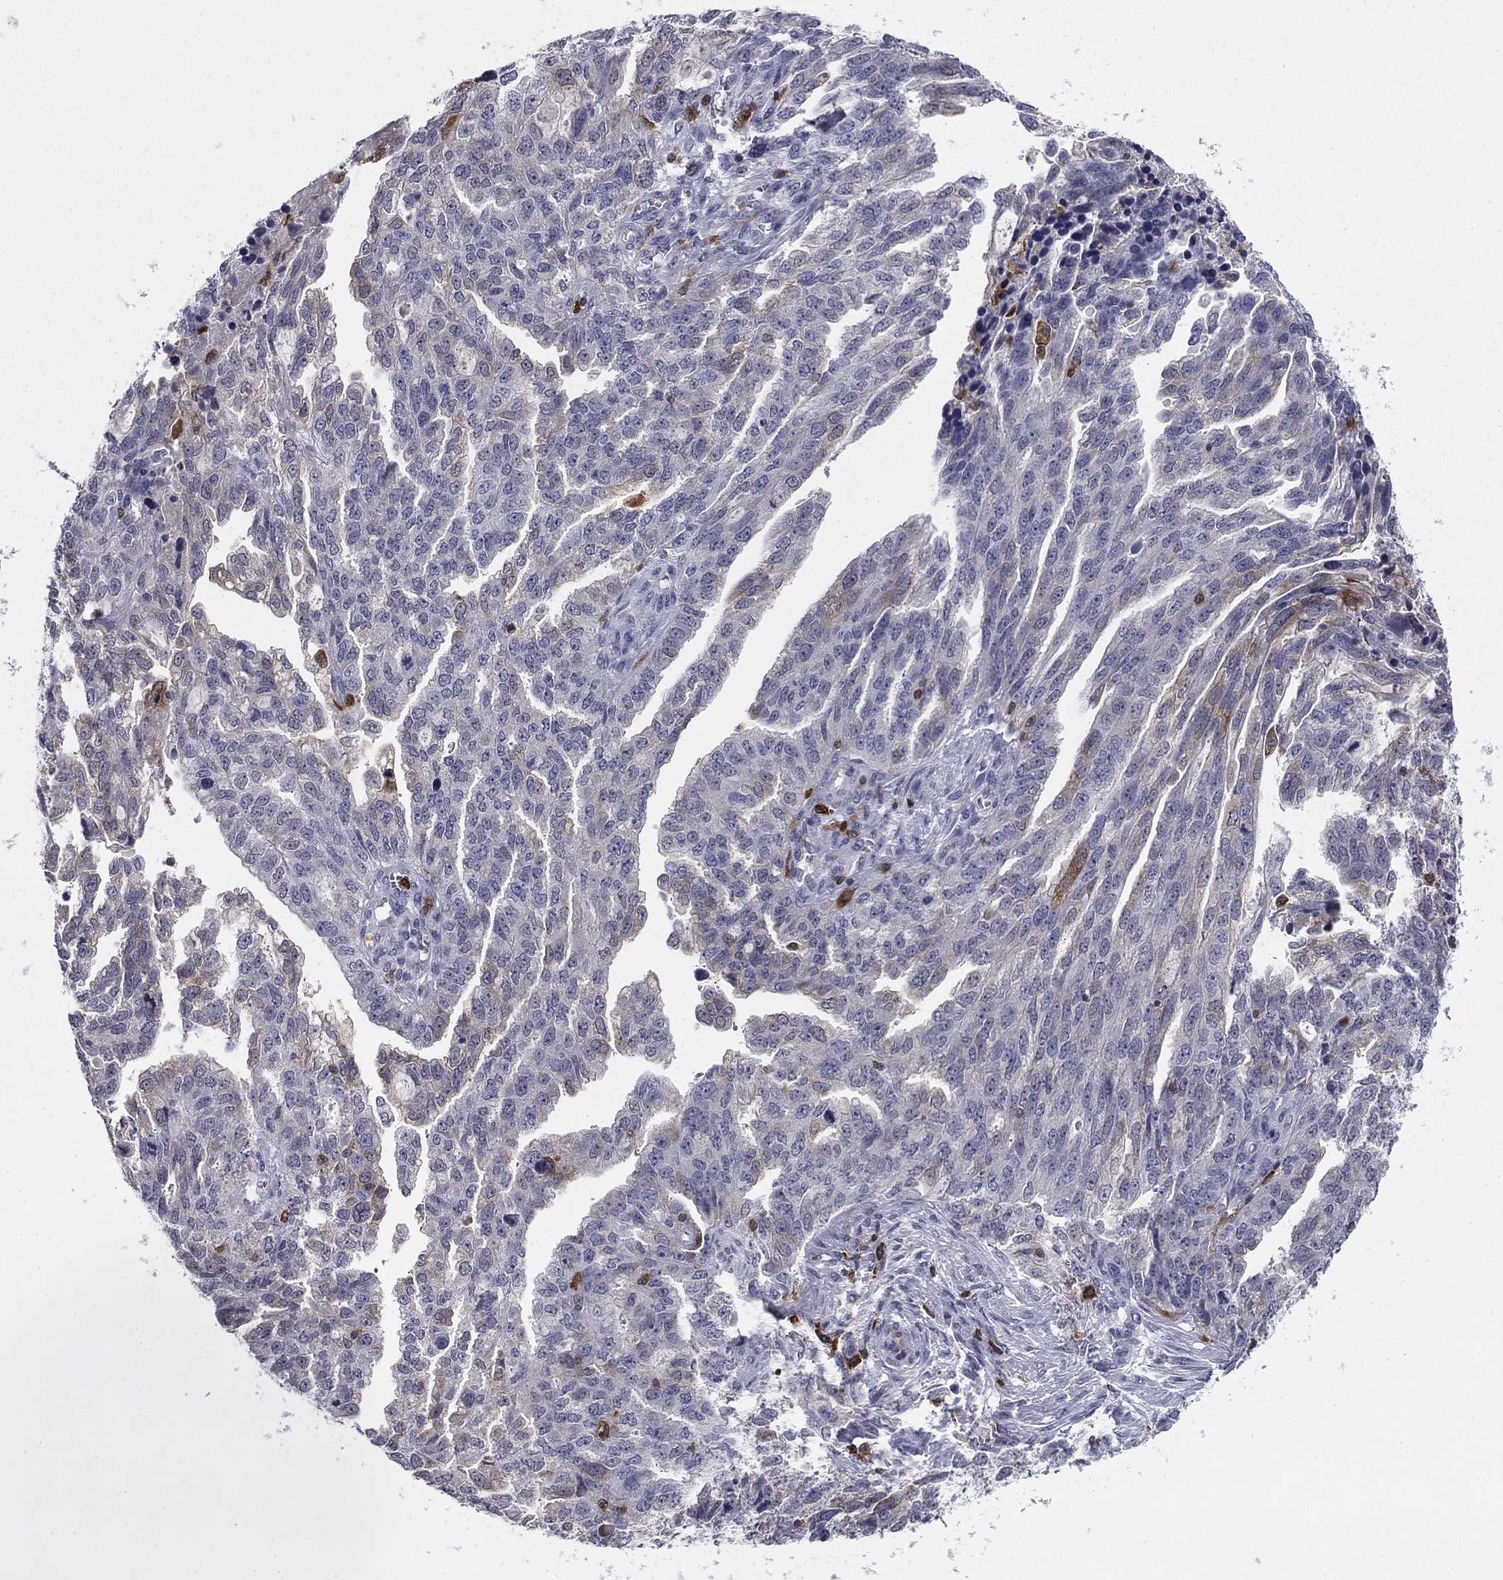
{"staining": {"intensity": "negative", "quantity": "none", "location": "none"}, "tissue": "ovarian cancer", "cell_type": "Tumor cells", "image_type": "cancer", "snomed": [{"axis": "morphology", "description": "Cystadenocarcinoma, serous, NOS"}, {"axis": "topography", "description": "Ovary"}], "caption": "Photomicrograph shows no protein staining in tumor cells of ovarian cancer tissue.", "gene": "PLCB2", "patient": {"sex": "female", "age": 51}}